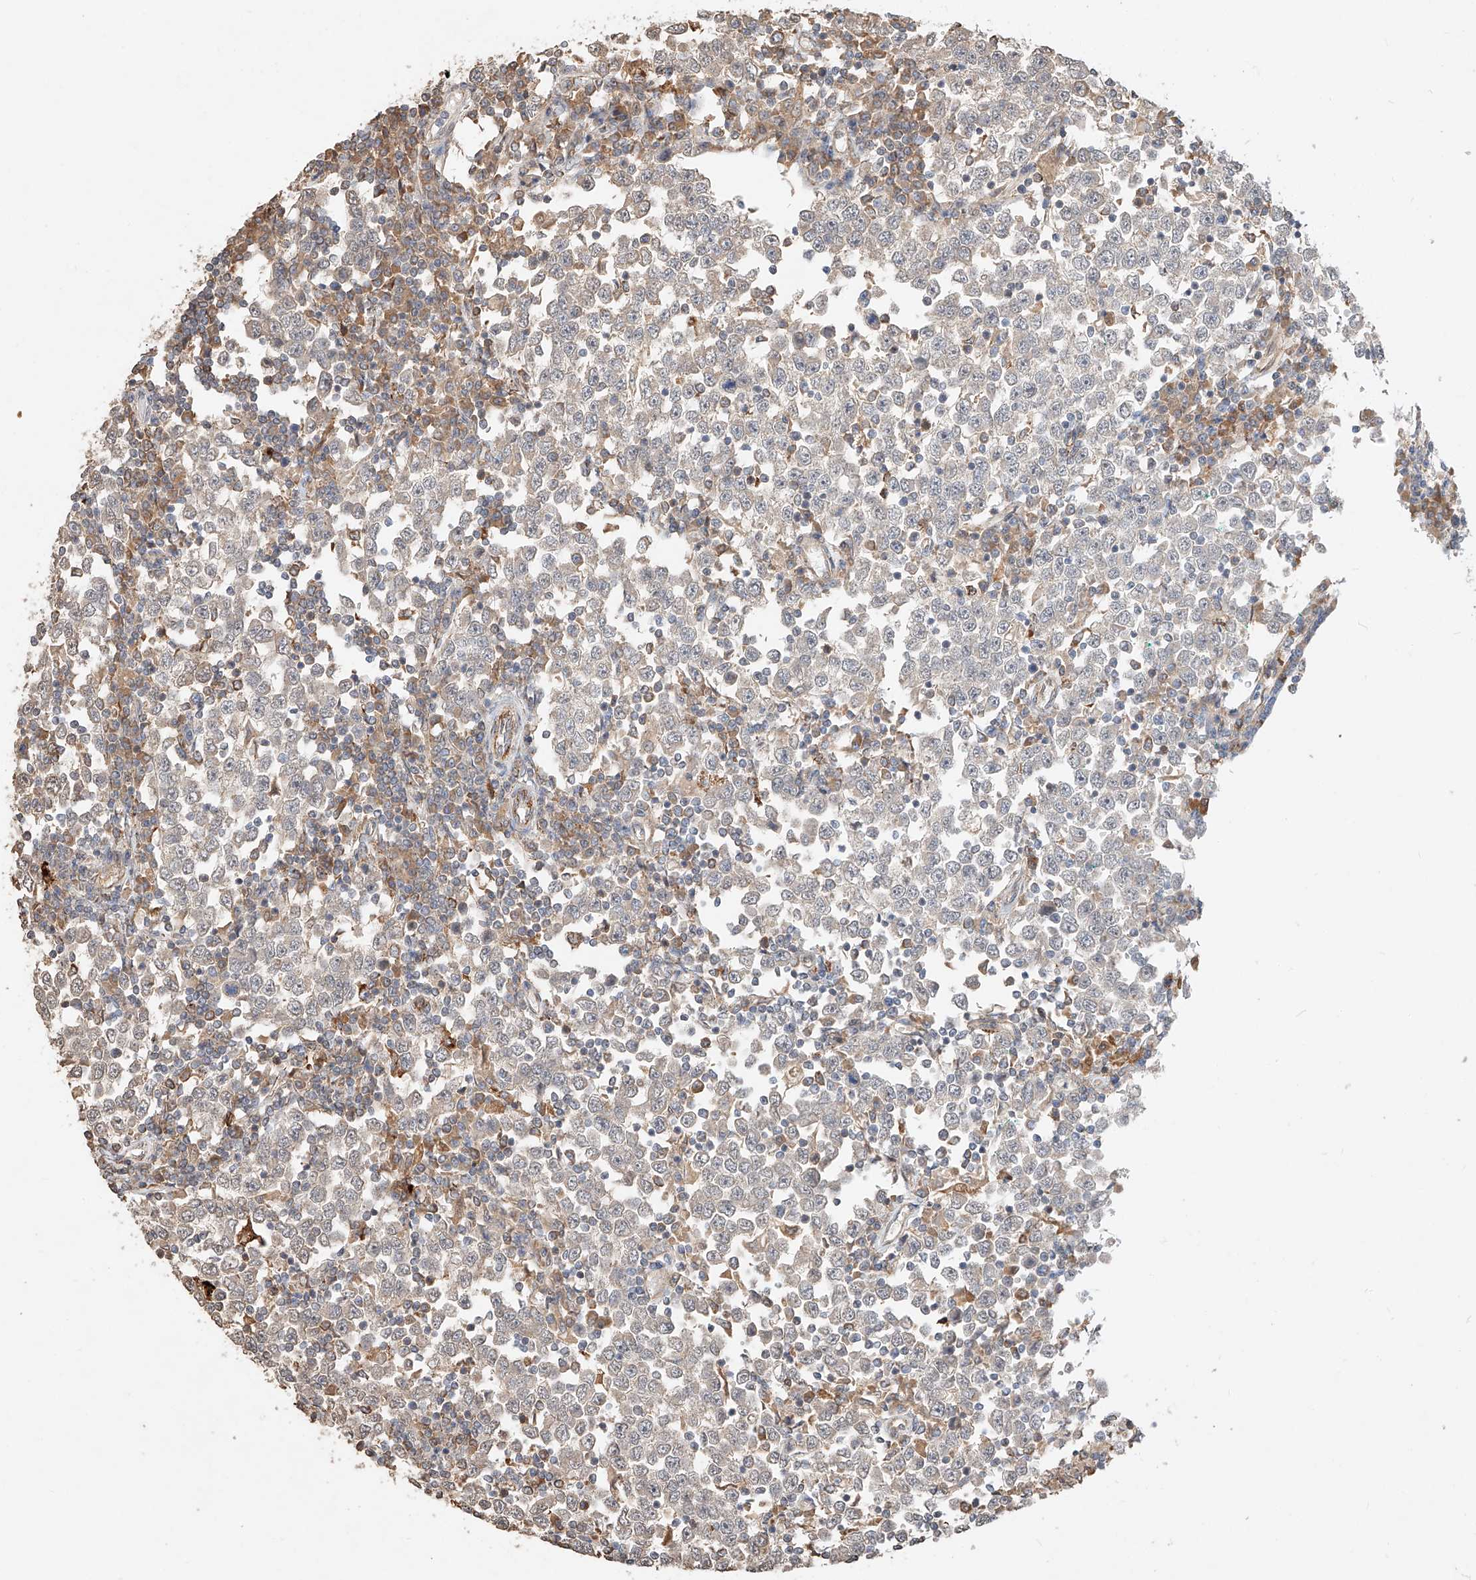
{"staining": {"intensity": "weak", "quantity": "<25%", "location": "nuclear"}, "tissue": "testis cancer", "cell_type": "Tumor cells", "image_type": "cancer", "snomed": [{"axis": "morphology", "description": "Seminoma, NOS"}, {"axis": "topography", "description": "Testis"}], "caption": "IHC micrograph of human testis seminoma stained for a protein (brown), which demonstrates no positivity in tumor cells. (Immunohistochemistry (ihc), brightfield microscopy, high magnification).", "gene": "SUSD6", "patient": {"sex": "male", "age": 65}}